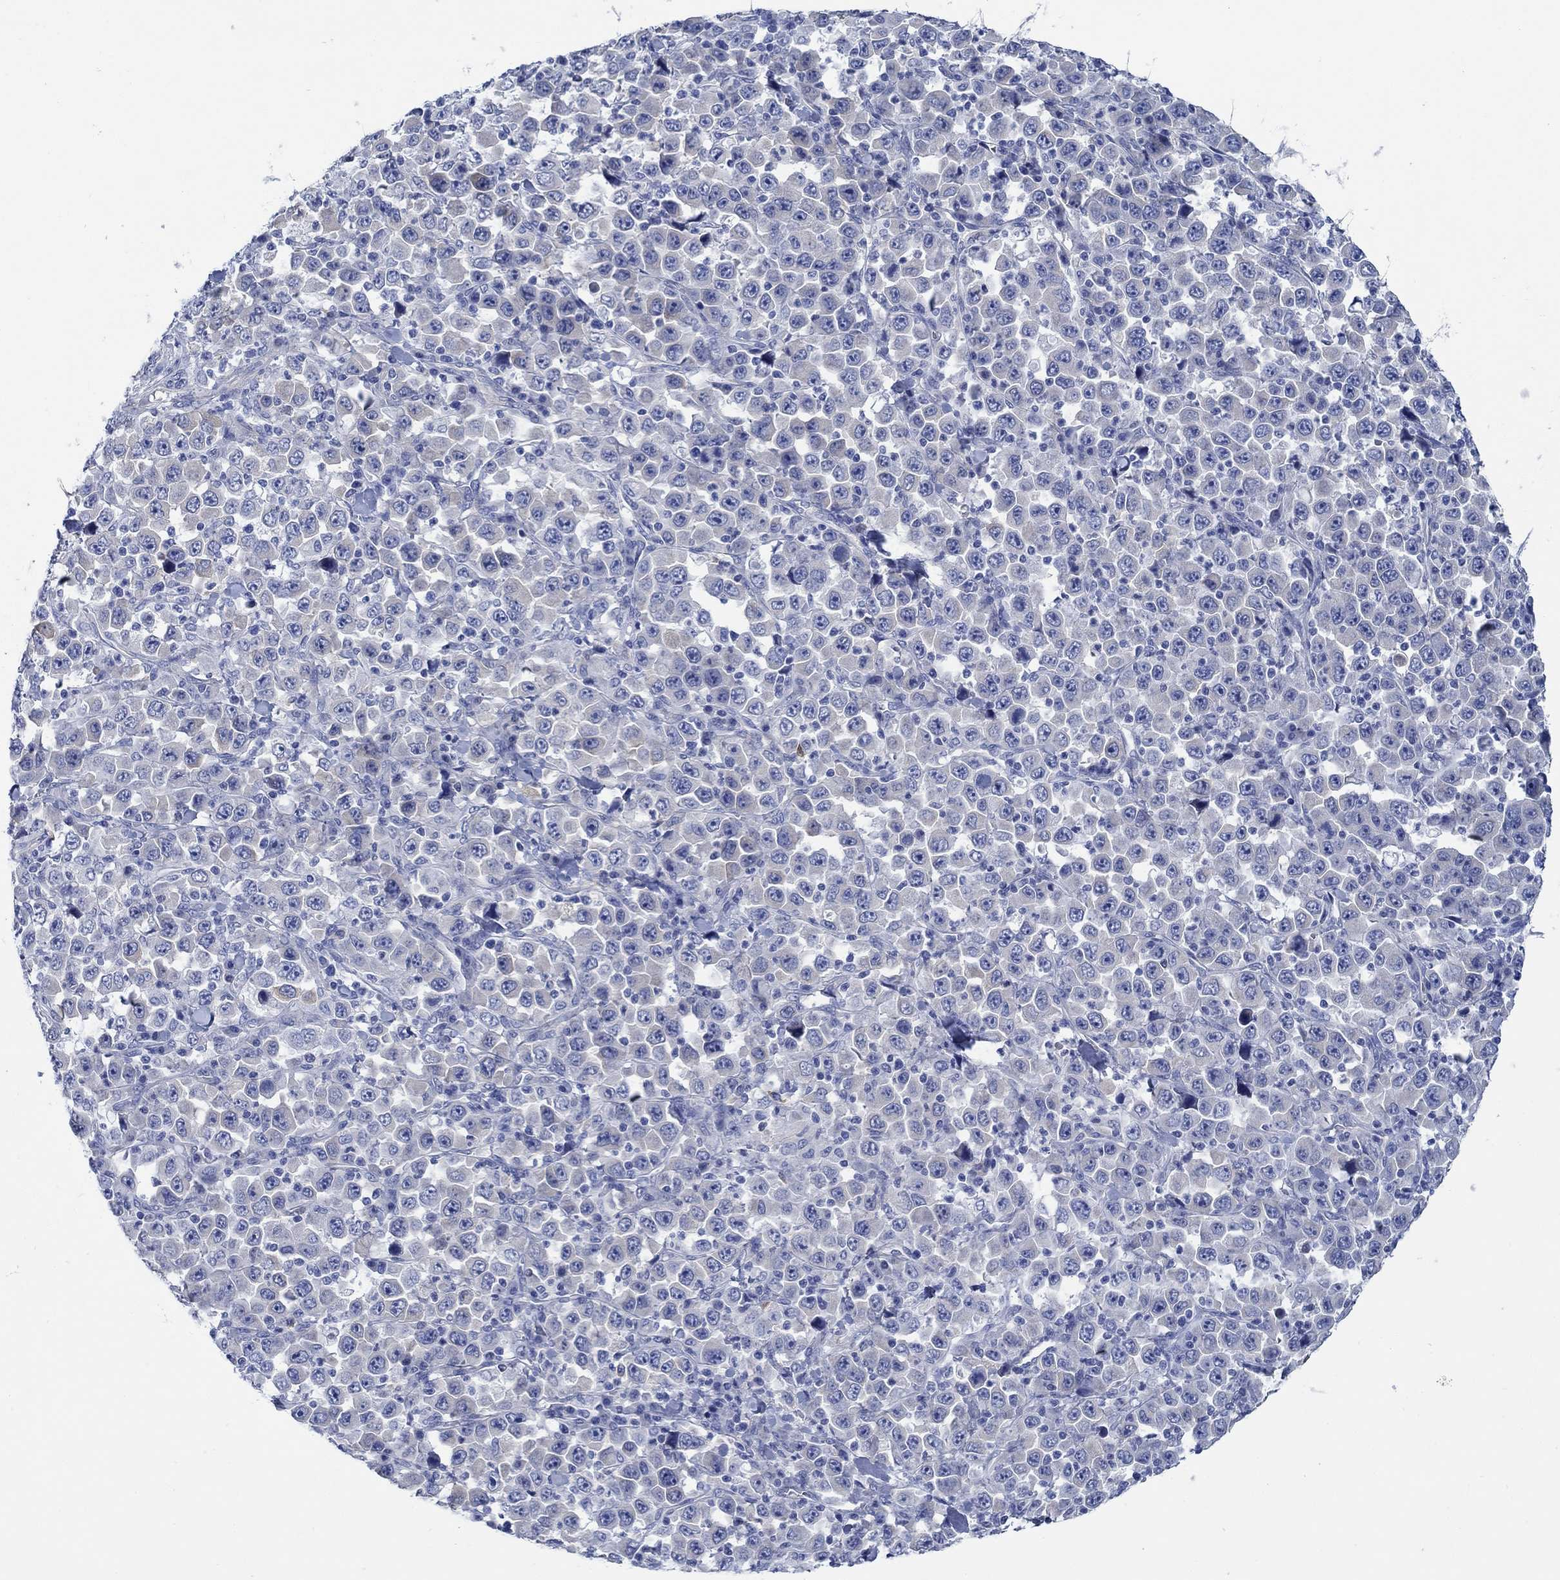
{"staining": {"intensity": "negative", "quantity": "none", "location": "none"}, "tissue": "stomach cancer", "cell_type": "Tumor cells", "image_type": "cancer", "snomed": [{"axis": "morphology", "description": "Normal tissue, NOS"}, {"axis": "morphology", "description": "Adenocarcinoma, NOS"}, {"axis": "topography", "description": "Stomach, upper"}, {"axis": "topography", "description": "Stomach"}], "caption": "The immunohistochemistry (IHC) photomicrograph has no significant positivity in tumor cells of stomach adenocarcinoma tissue. Nuclei are stained in blue.", "gene": "TRIM16", "patient": {"sex": "male", "age": 59}}